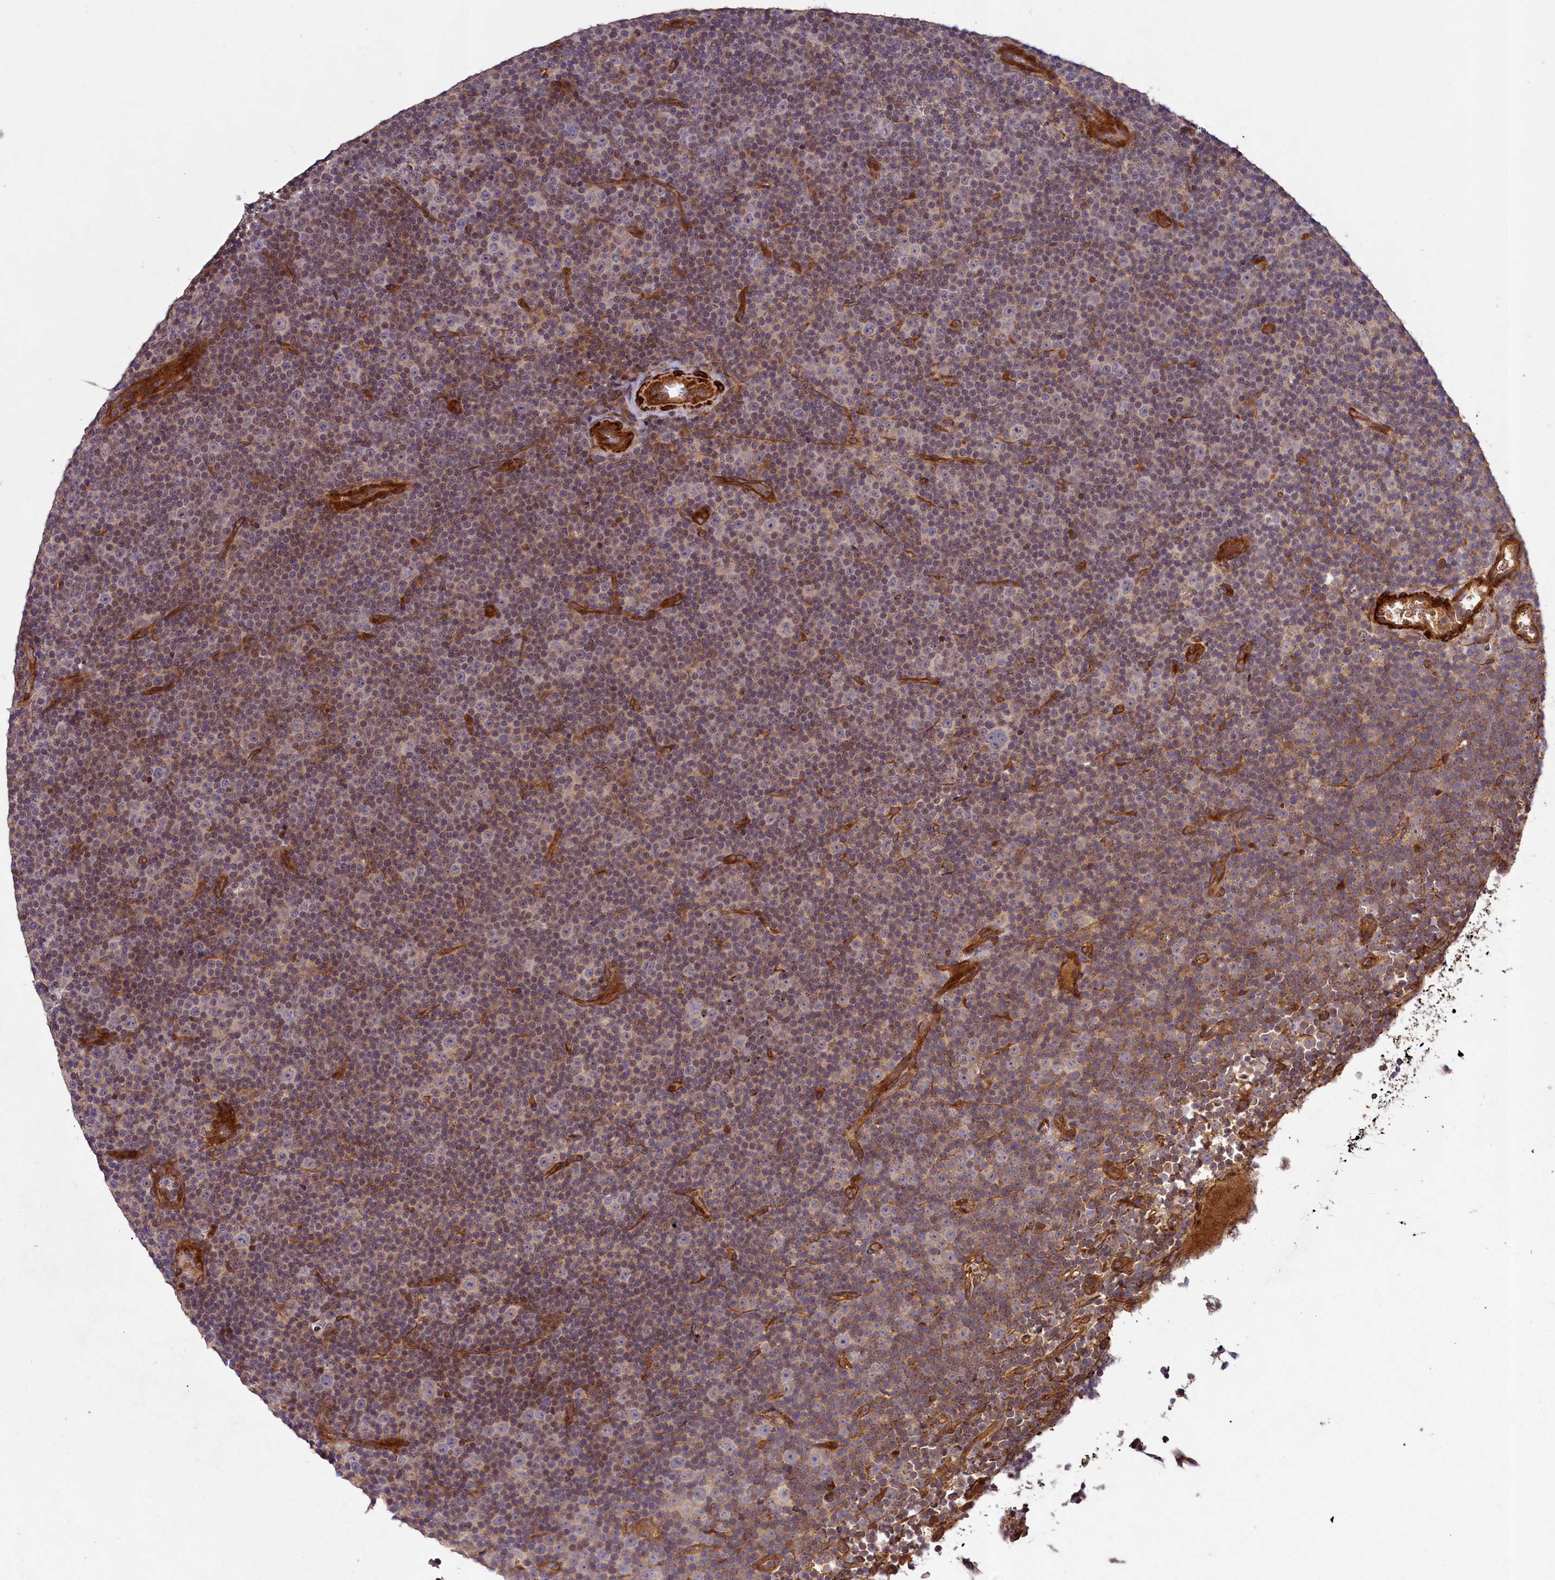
{"staining": {"intensity": "weak", "quantity": "25%-75%", "location": "cytoplasmic/membranous"}, "tissue": "lymphoma", "cell_type": "Tumor cells", "image_type": "cancer", "snomed": [{"axis": "morphology", "description": "Malignant lymphoma, non-Hodgkin's type, Low grade"}, {"axis": "topography", "description": "Lymph node"}], "caption": "Protein positivity by immunohistochemistry (IHC) reveals weak cytoplasmic/membranous positivity in about 25%-75% of tumor cells in lymphoma.", "gene": "CCDC102A", "patient": {"sex": "female", "age": 67}}